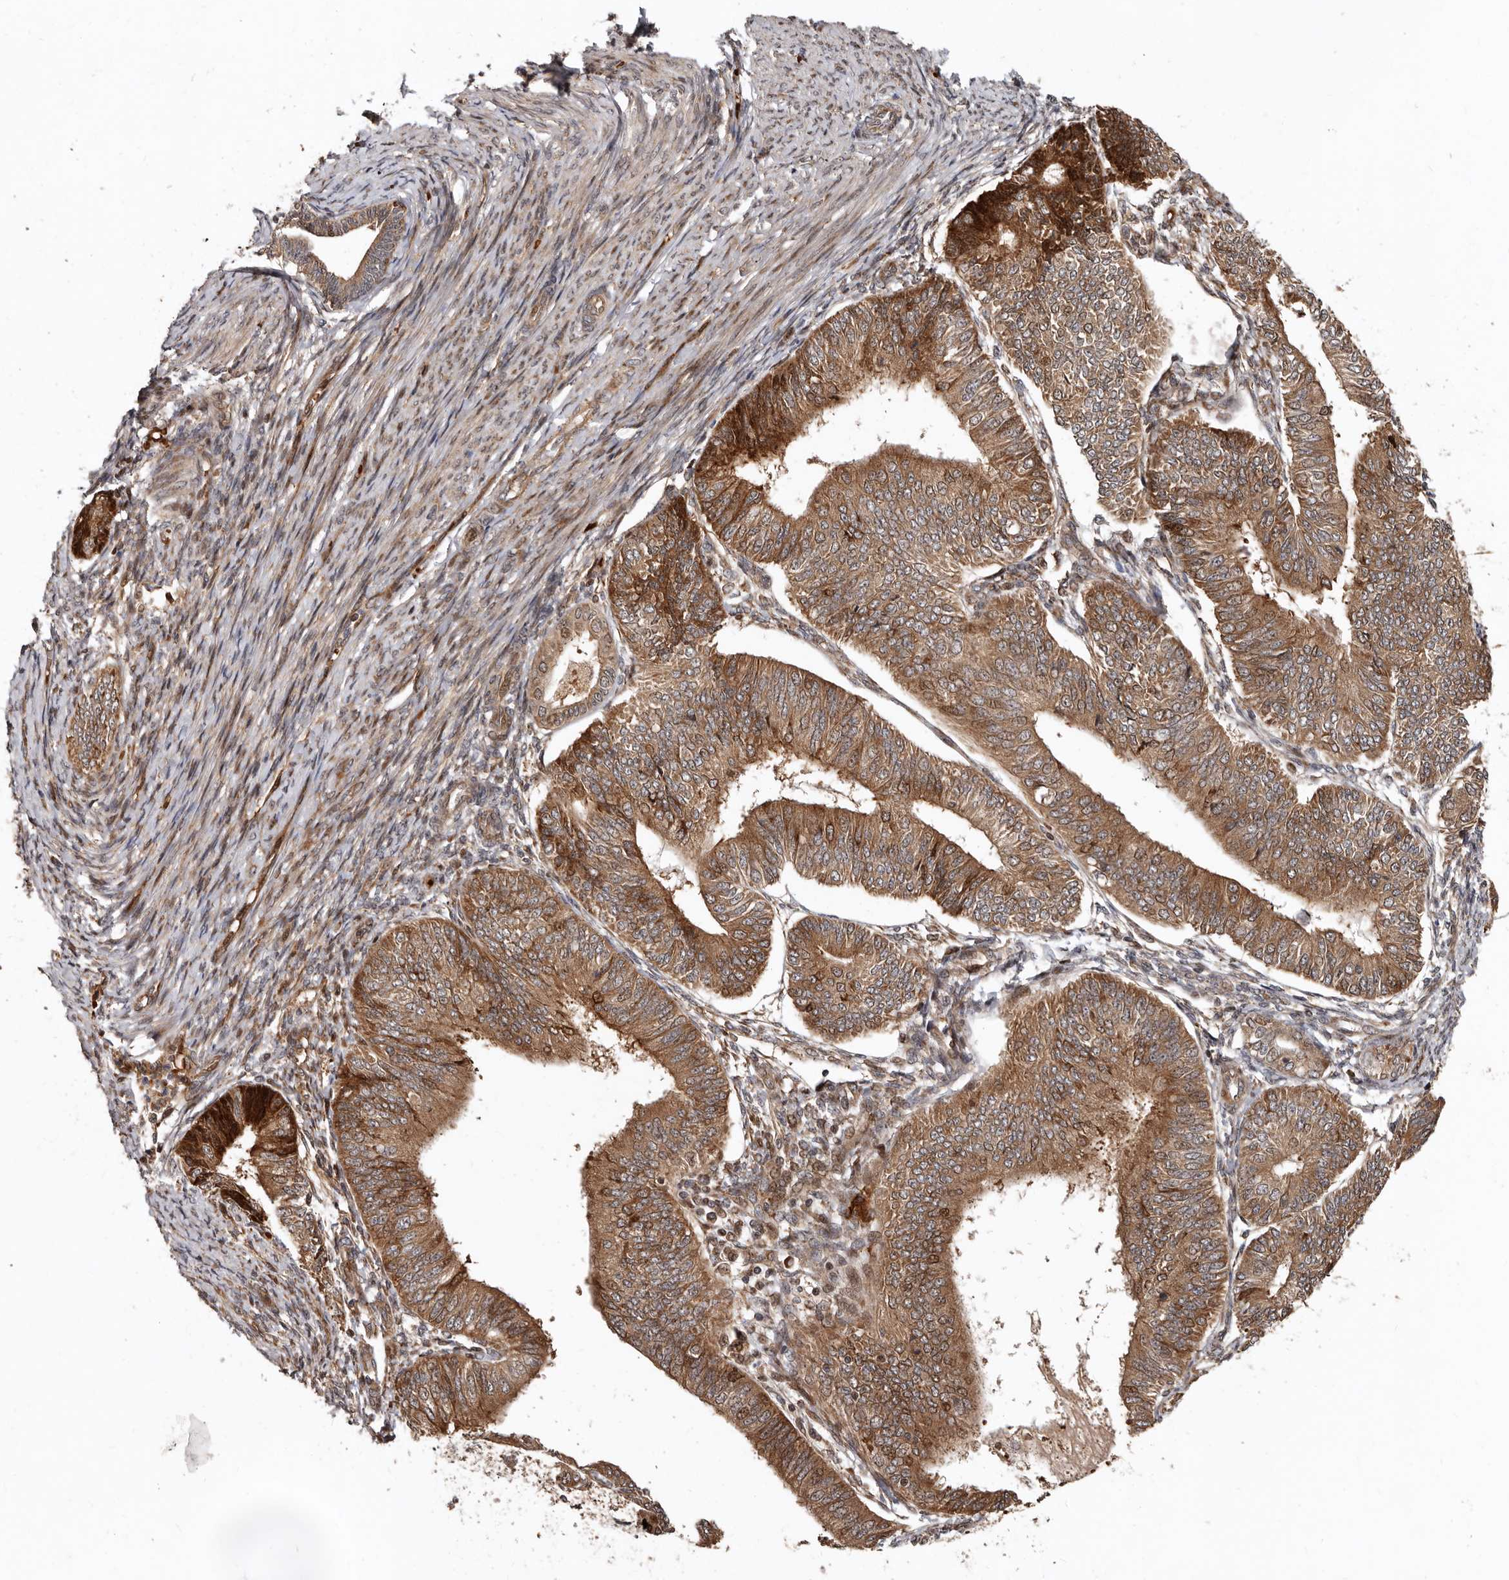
{"staining": {"intensity": "moderate", "quantity": ">75%", "location": "cytoplasmic/membranous"}, "tissue": "endometrial cancer", "cell_type": "Tumor cells", "image_type": "cancer", "snomed": [{"axis": "morphology", "description": "Adenocarcinoma, NOS"}, {"axis": "topography", "description": "Endometrium"}], "caption": "Brown immunohistochemical staining in endometrial cancer displays moderate cytoplasmic/membranous staining in about >75% of tumor cells.", "gene": "WEE2", "patient": {"sex": "female", "age": 58}}